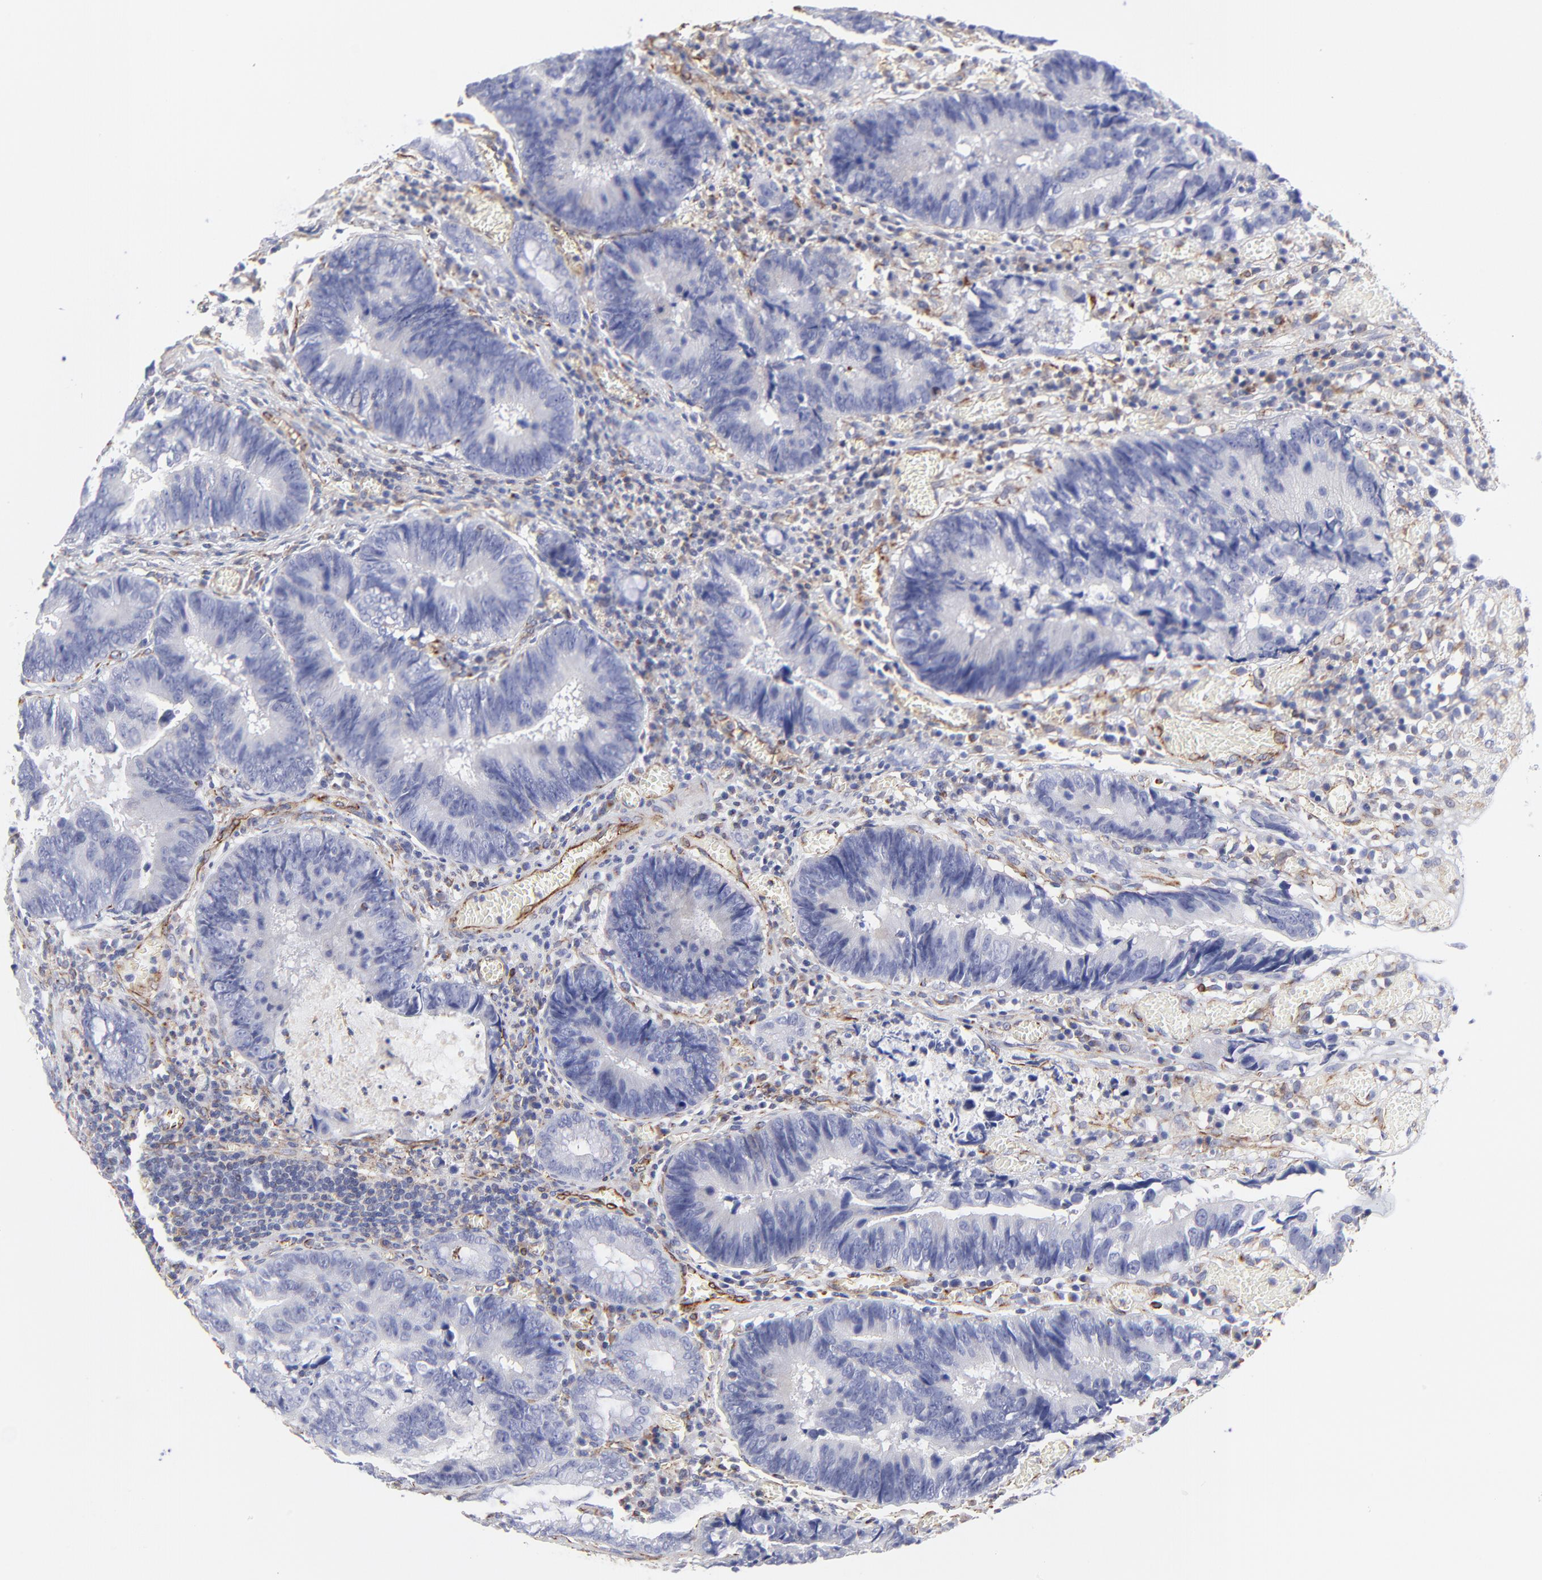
{"staining": {"intensity": "negative", "quantity": "none", "location": "none"}, "tissue": "colorectal cancer", "cell_type": "Tumor cells", "image_type": "cancer", "snomed": [{"axis": "morphology", "description": "Adenocarcinoma, NOS"}, {"axis": "topography", "description": "Rectum"}], "caption": "Immunohistochemistry histopathology image of human colorectal adenocarcinoma stained for a protein (brown), which demonstrates no expression in tumor cells.", "gene": "COX8C", "patient": {"sex": "female", "age": 98}}